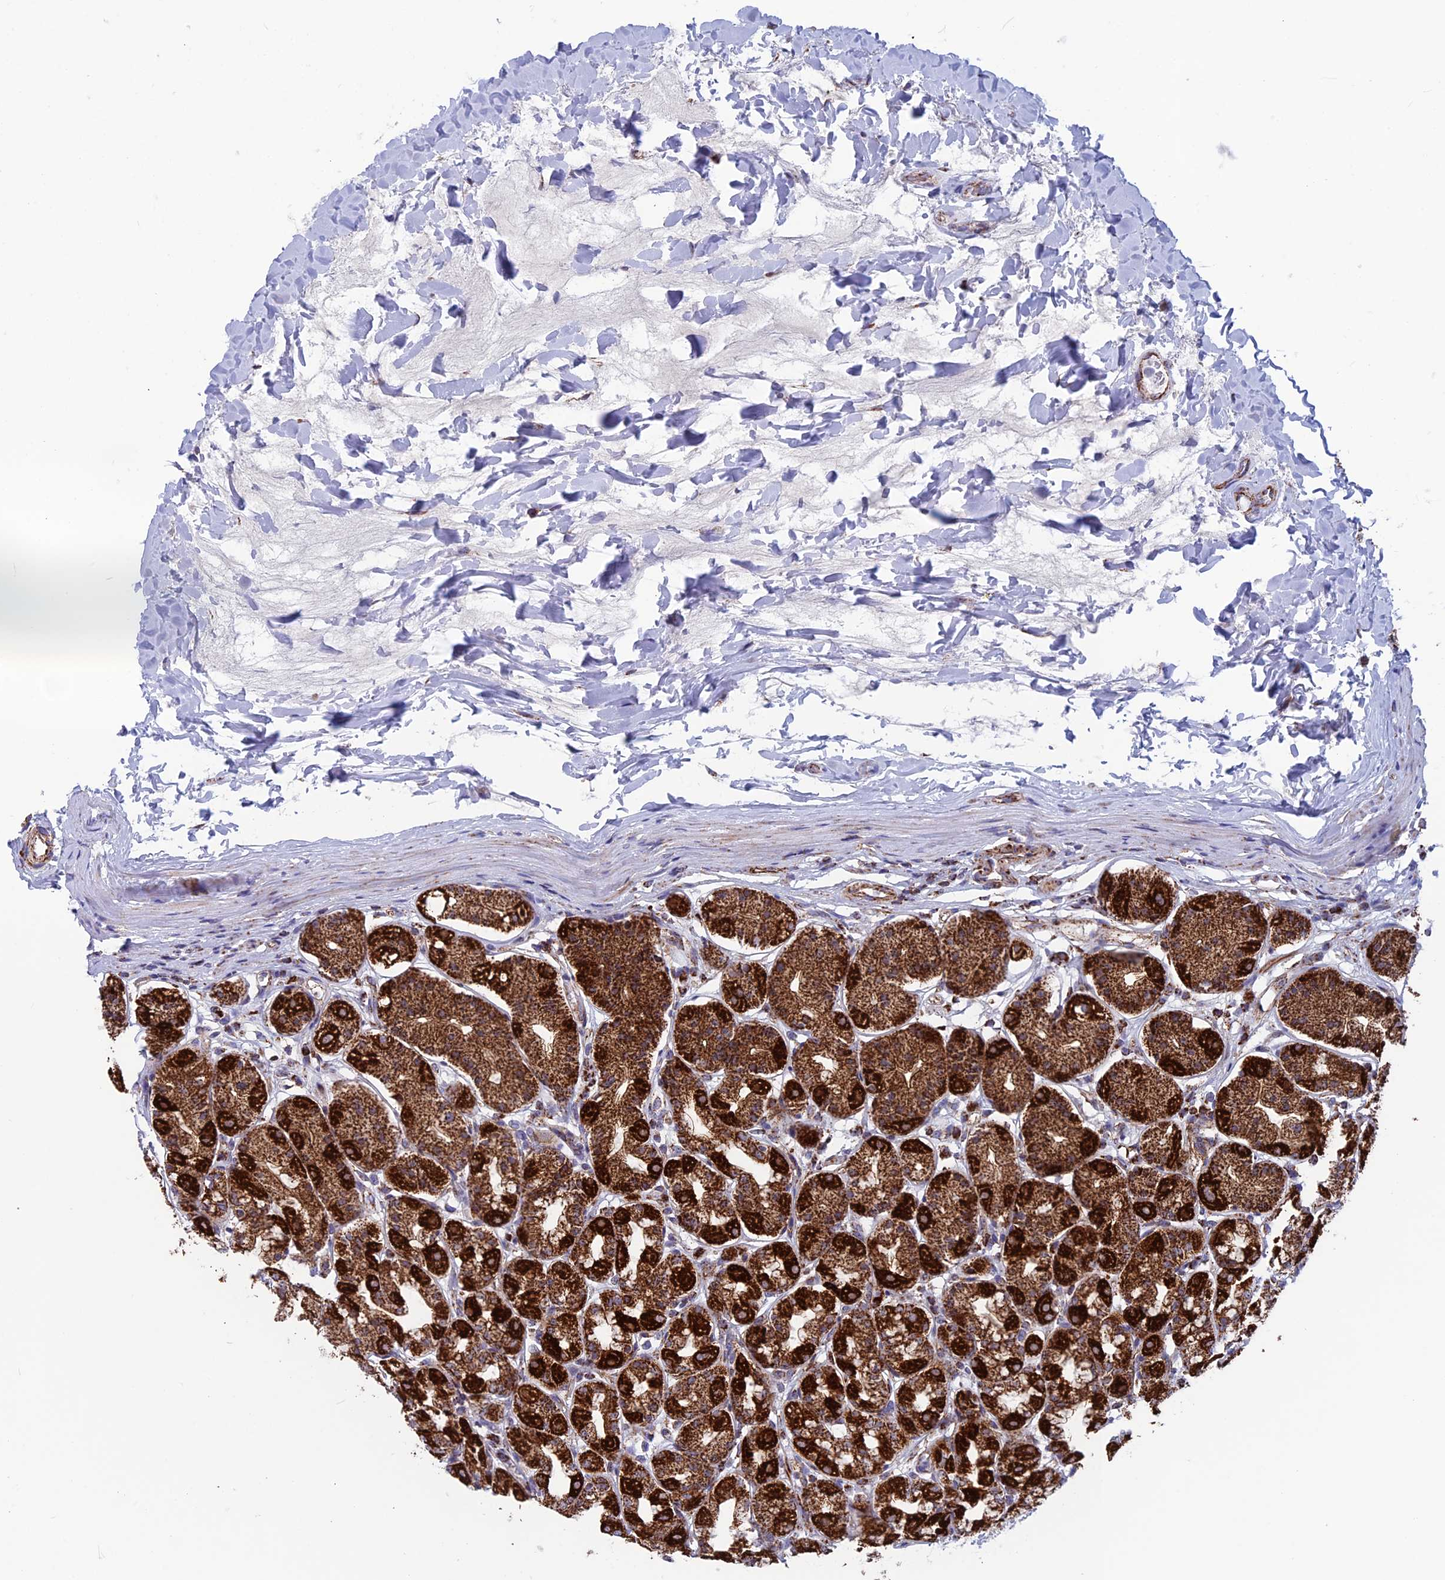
{"staining": {"intensity": "strong", "quantity": ">75%", "location": "cytoplasmic/membranous"}, "tissue": "stomach", "cell_type": "Glandular cells", "image_type": "normal", "snomed": [{"axis": "morphology", "description": "Normal tissue, NOS"}, {"axis": "topography", "description": "Stomach"}, {"axis": "topography", "description": "Stomach, lower"}], "caption": "Immunohistochemical staining of normal stomach reveals >75% levels of strong cytoplasmic/membranous protein staining in about >75% of glandular cells.", "gene": "MRPS18B", "patient": {"sex": "female", "age": 56}}